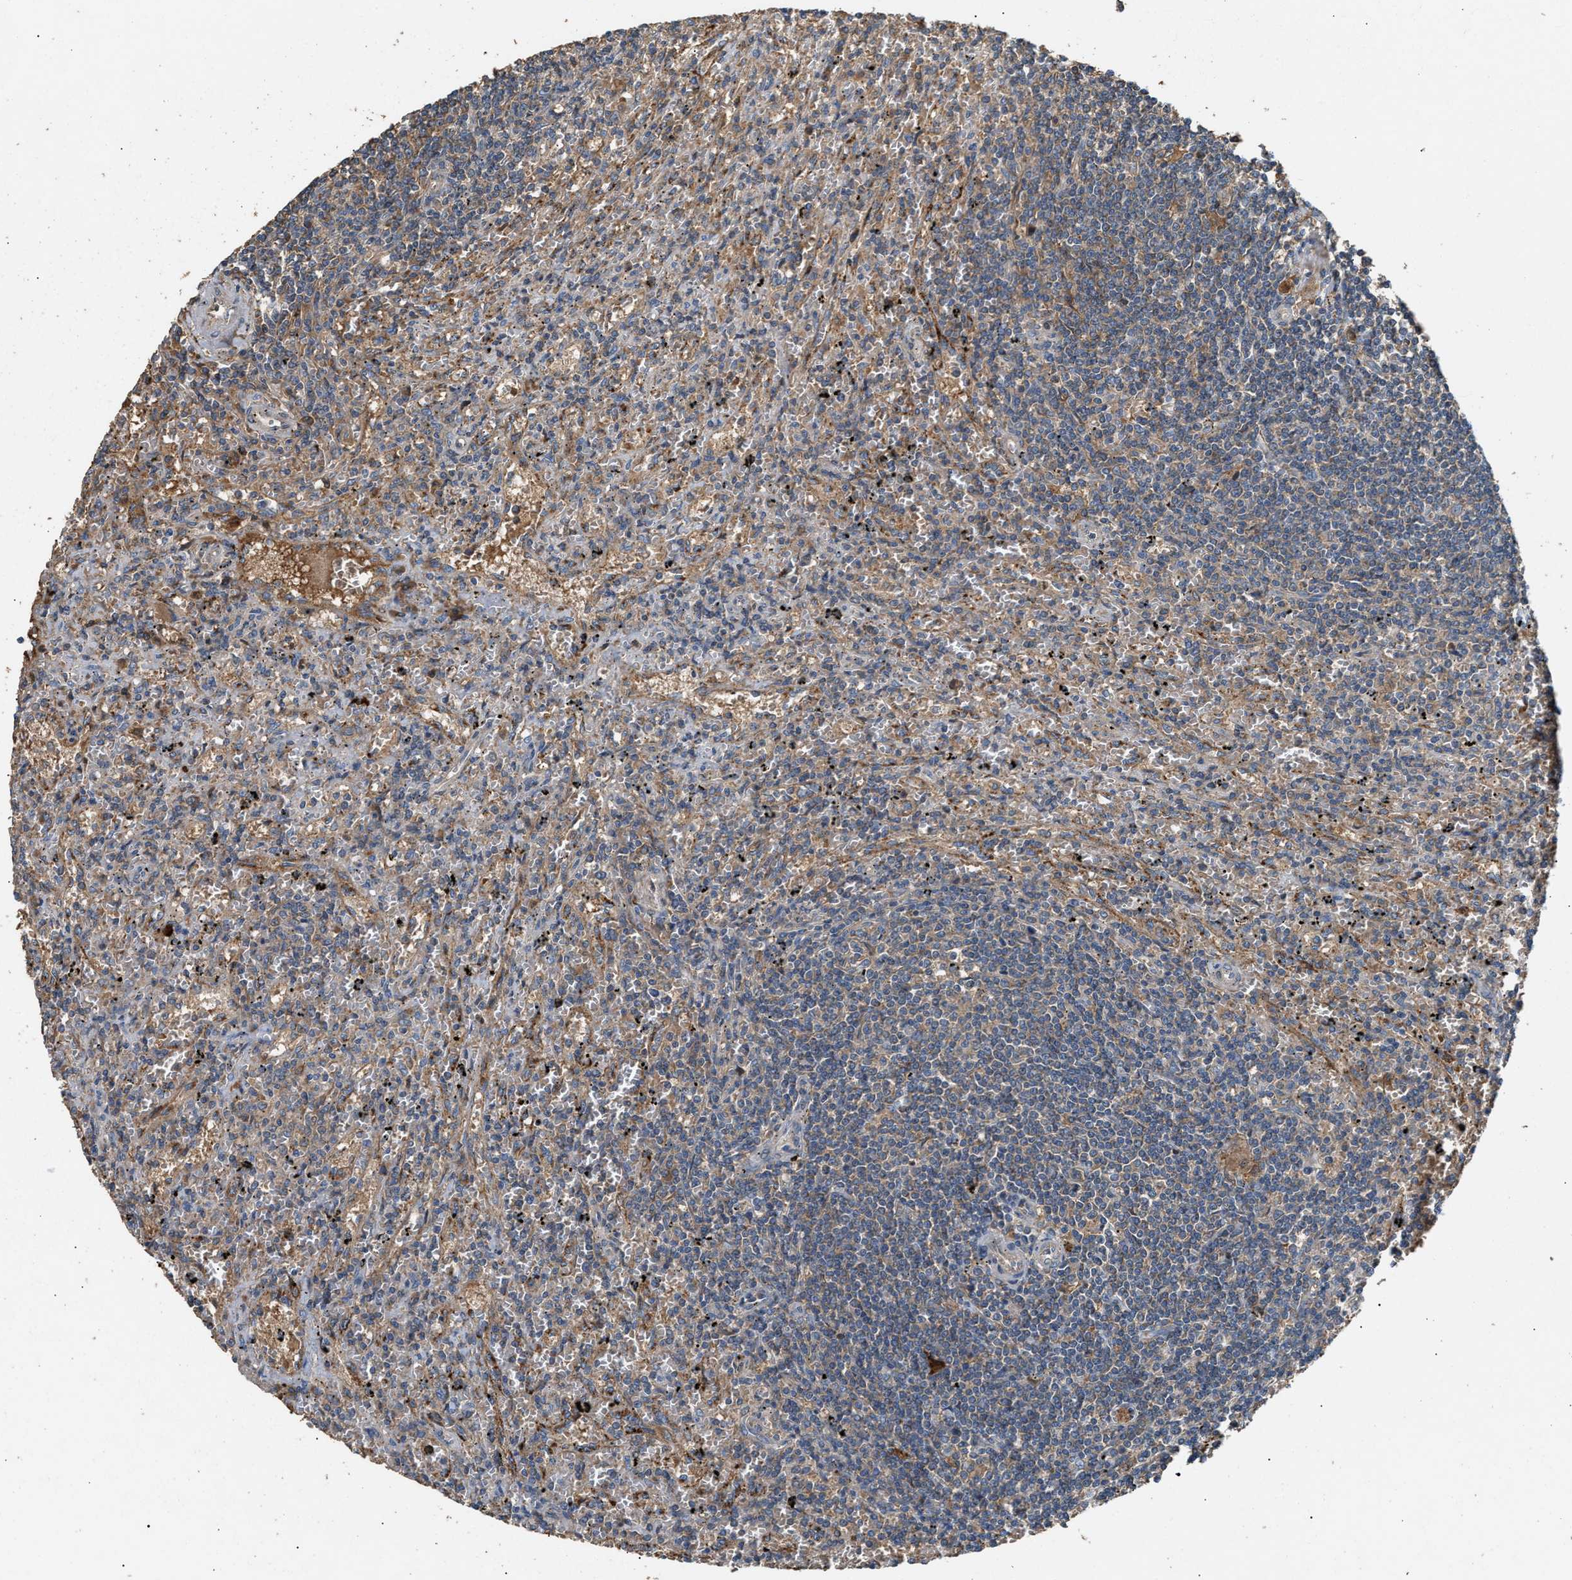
{"staining": {"intensity": "weak", "quantity": ">75%", "location": "cytoplasmic/membranous"}, "tissue": "lymphoma", "cell_type": "Tumor cells", "image_type": "cancer", "snomed": [{"axis": "morphology", "description": "Malignant lymphoma, non-Hodgkin's type, Low grade"}, {"axis": "topography", "description": "Spleen"}], "caption": "Immunohistochemical staining of human low-grade malignant lymphoma, non-Hodgkin's type shows low levels of weak cytoplasmic/membranous positivity in about >75% of tumor cells.", "gene": "TMEM268", "patient": {"sex": "male", "age": 76}}